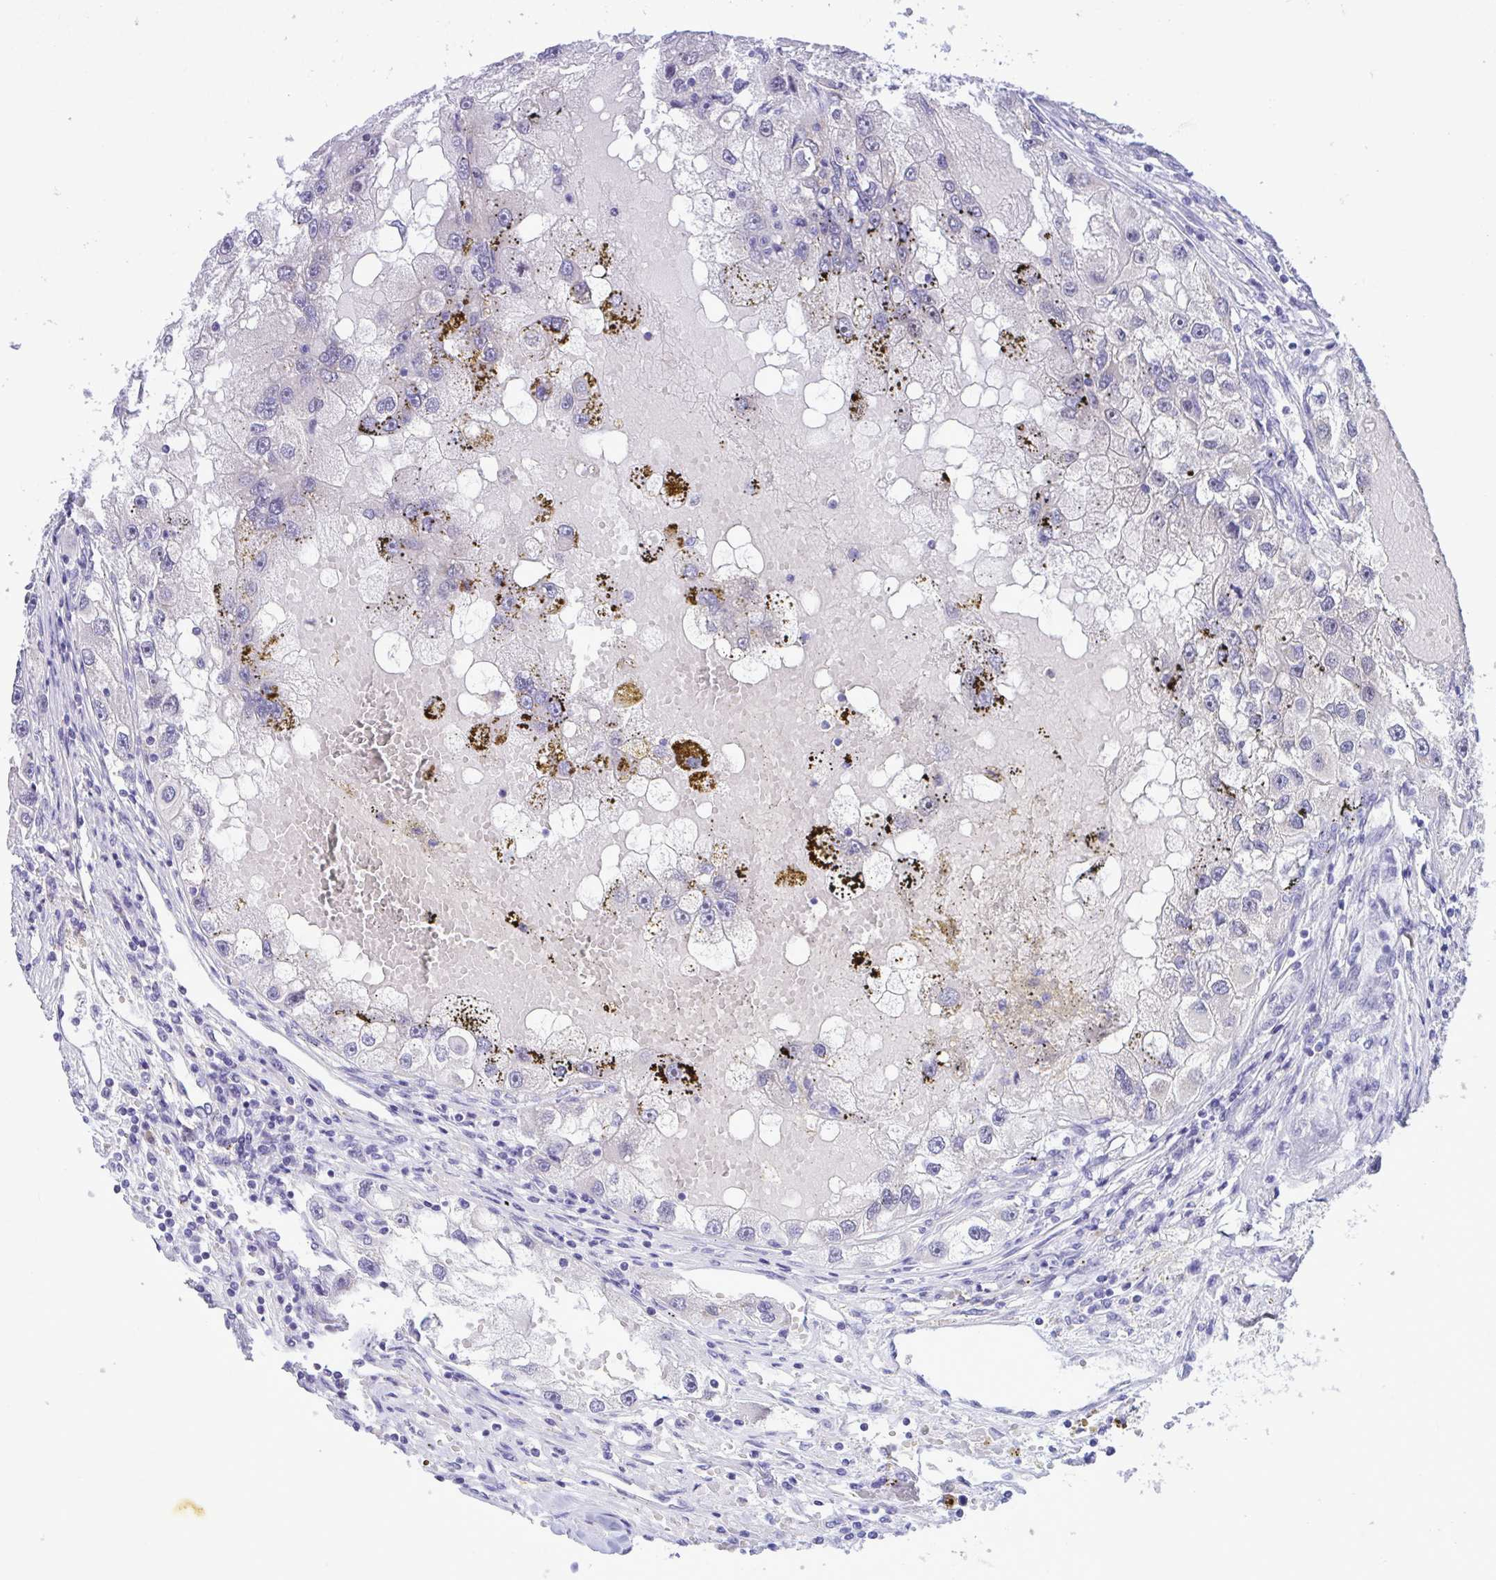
{"staining": {"intensity": "negative", "quantity": "none", "location": "none"}, "tissue": "renal cancer", "cell_type": "Tumor cells", "image_type": "cancer", "snomed": [{"axis": "morphology", "description": "Adenocarcinoma, NOS"}, {"axis": "topography", "description": "Kidney"}], "caption": "This is an IHC histopathology image of renal adenocarcinoma. There is no staining in tumor cells.", "gene": "TEAD4", "patient": {"sex": "male", "age": 63}}